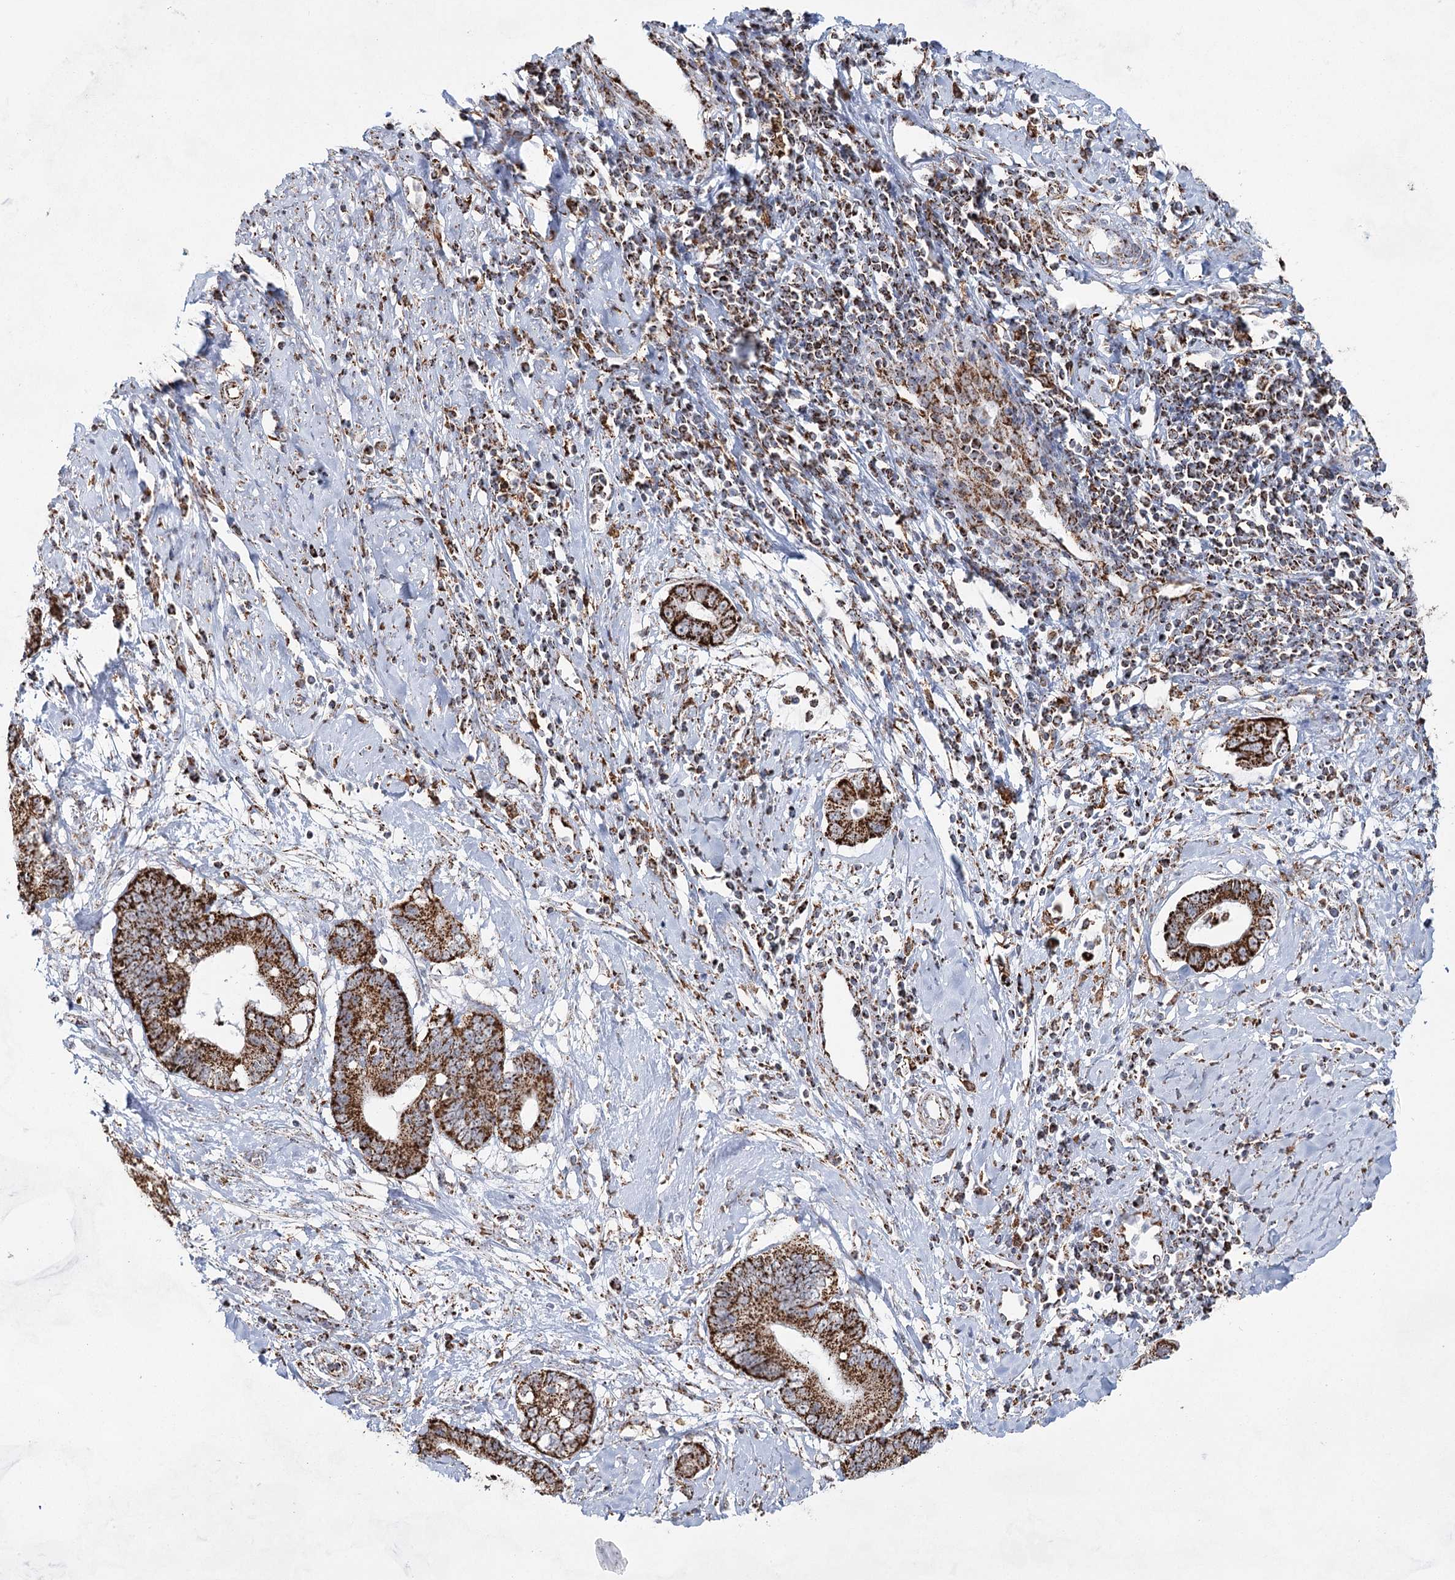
{"staining": {"intensity": "strong", "quantity": ">75%", "location": "cytoplasmic/membranous"}, "tissue": "cervical cancer", "cell_type": "Tumor cells", "image_type": "cancer", "snomed": [{"axis": "morphology", "description": "Adenocarcinoma, NOS"}, {"axis": "topography", "description": "Cervix"}], "caption": "Protein staining reveals strong cytoplasmic/membranous positivity in approximately >75% of tumor cells in cervical adenocarcinoma. (IHC, brightfield microscopy, high magnification).", "gene": "CWF19L1", "patient": {"sex": "female", "age": 44}}